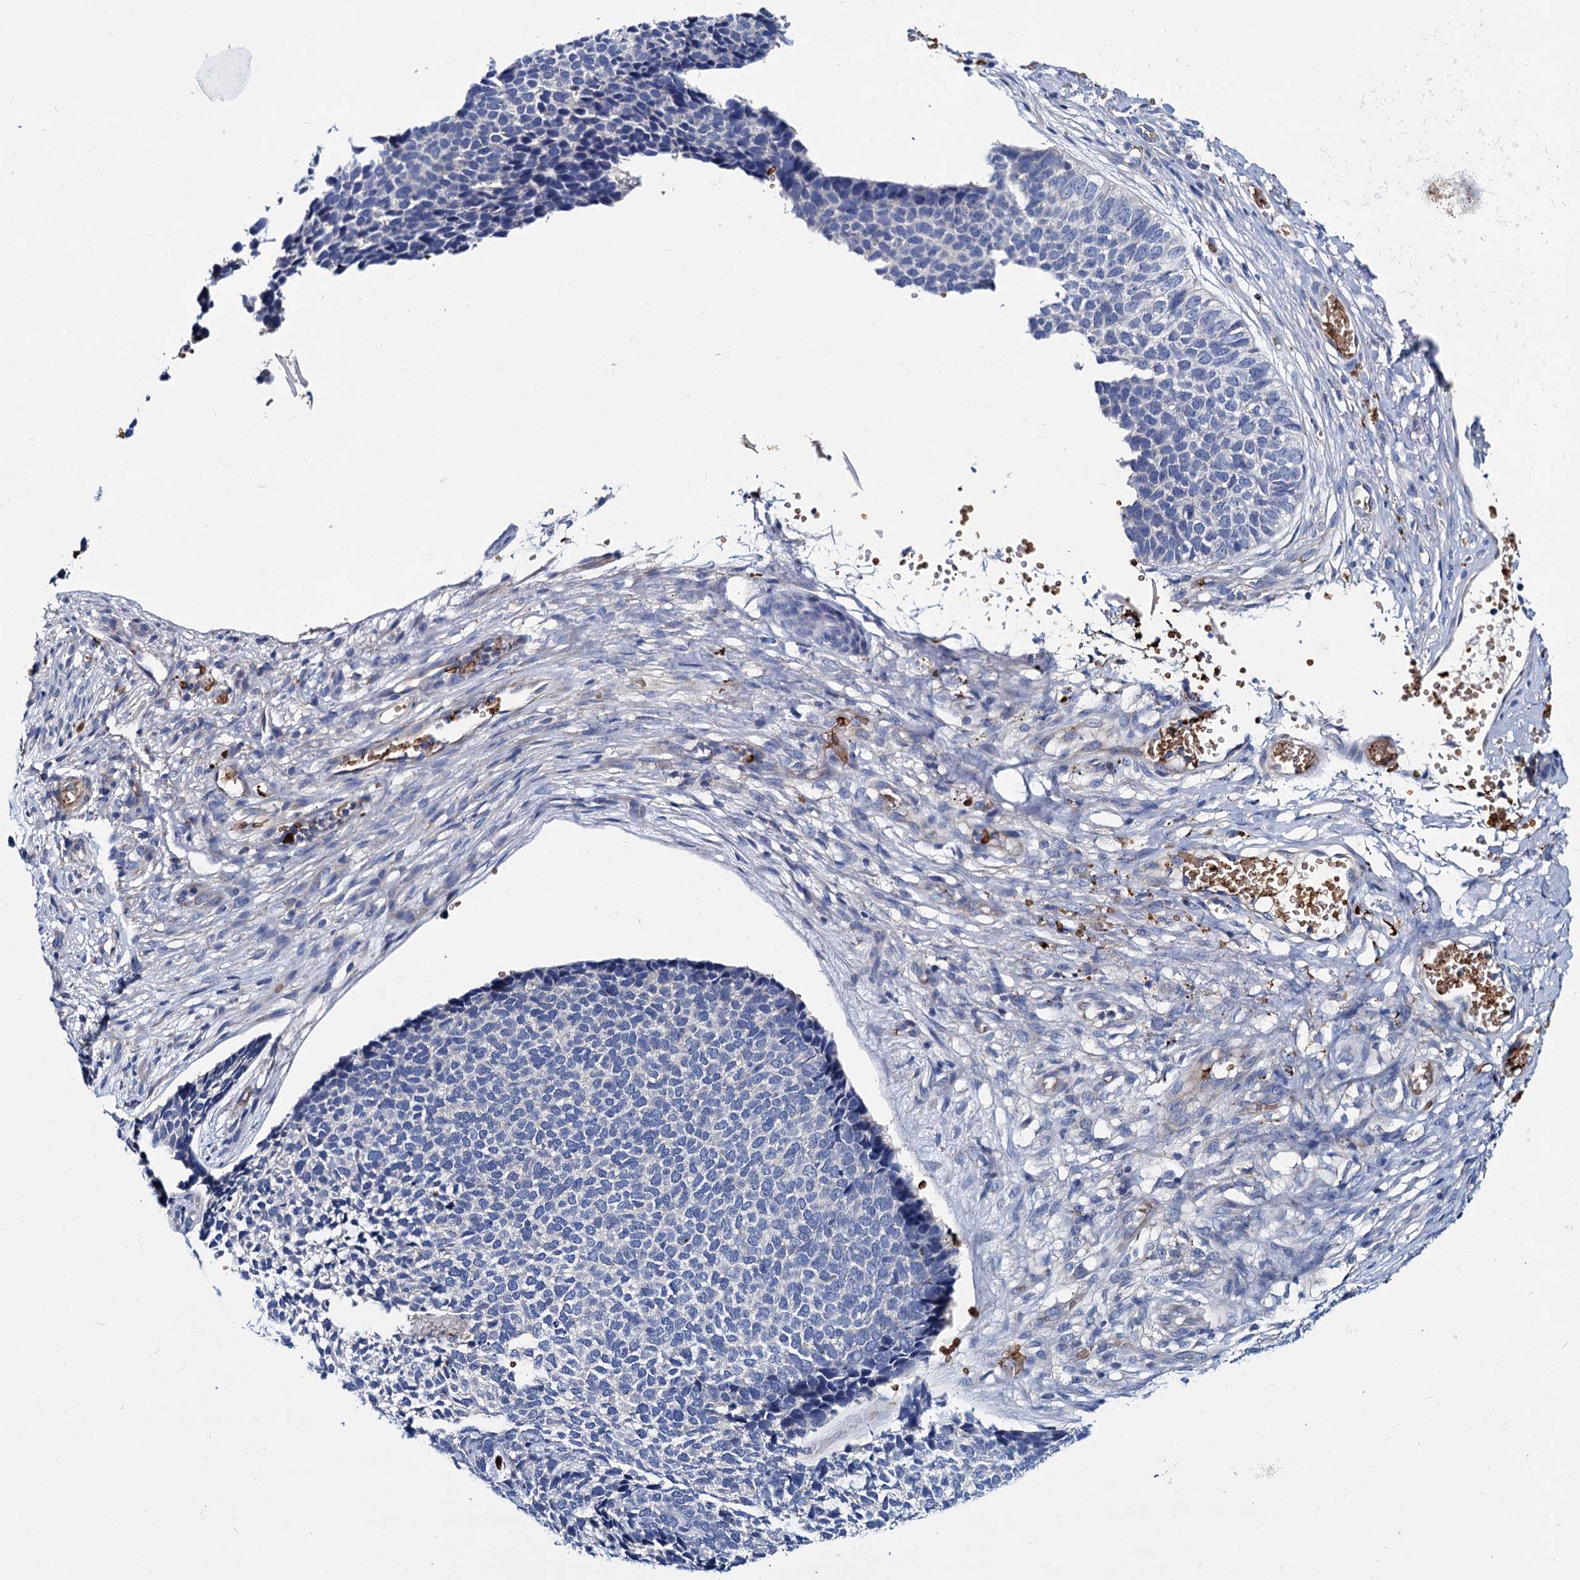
{"staining": {"intensity": "negative", "quantity": "none", "location": "none"}, "tissue": "skin cancer", "cell_type": "Tumor cells", "image_type": "cancer", "snomed": [{"axis": "morphology", "description": "Basal cell carcinoma"}, {"axis": "topography", "description": "Skin"}], "caption": "This micrograph is of skin basal cell carcinoma stained with immunohistochemistry to label a protein in brown with the nuclei are counter-stained blue. There is no positivity in tumor cells.", "gene": "ATG2A", "patient": {"sex": "female", "age": 84}}